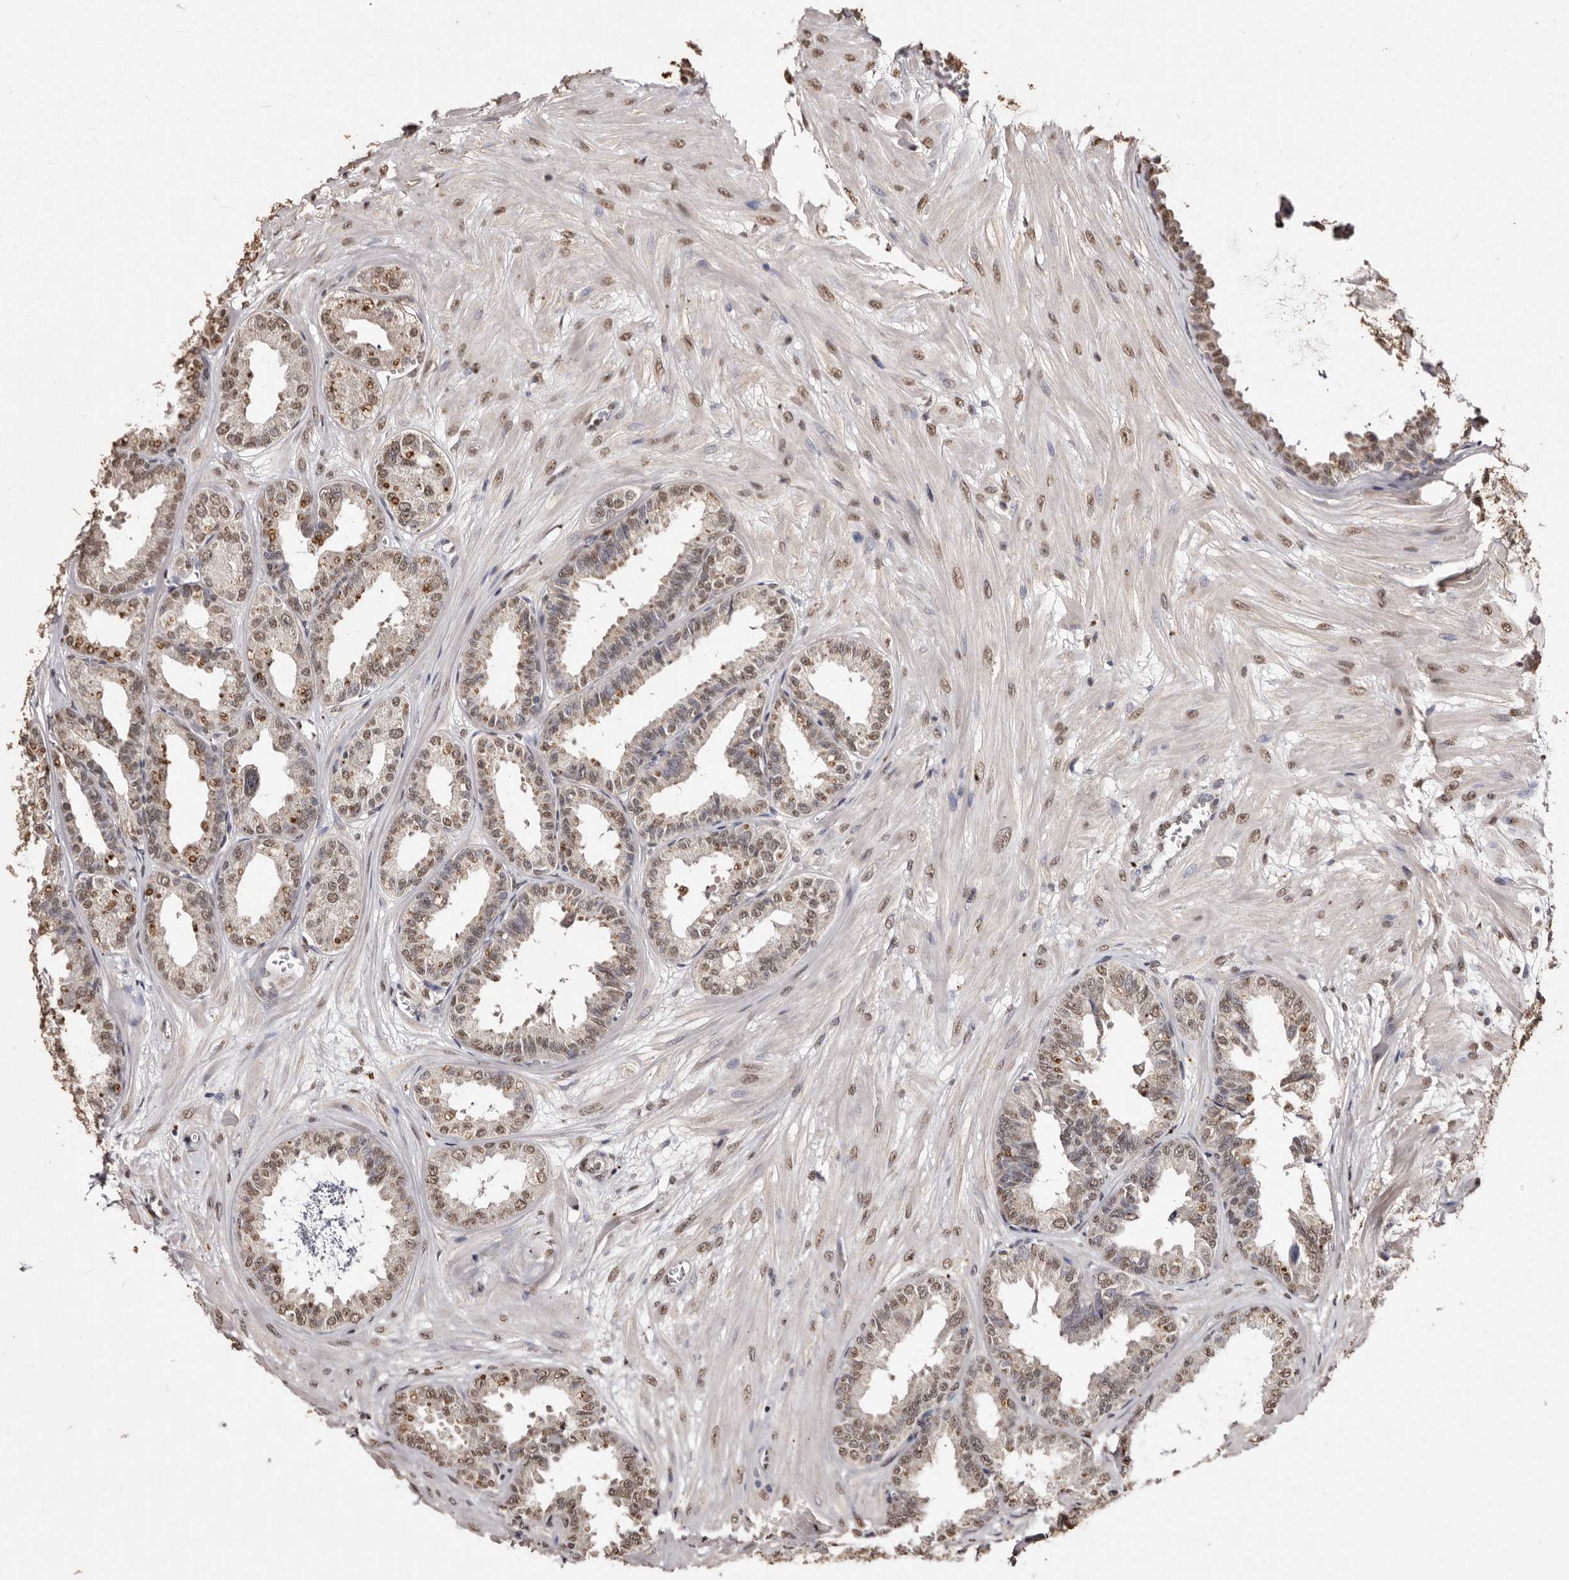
{"staining": {"intensity": "moderate", "quantity": ">75%", "location": "nuclear"}, "tissue": "seminal vesicle", "cell_type": "Glandular cells", "image_type": "normal", "snomed": [{"axis": "morphology", "description": "Normal tissue, NOS"}, {"axis": "topography", "description": "Prostate"}, {"axis": "topography", "description": "Seminal veicle"}], "caption": "An immunohistochemistry (IHC) micrograph of normal tissue is shown. Protein staining in brown highlights moderate nuclear positivity in seminal vesicle within glandular cells. (DAB (3,3'-diaminobenzidine) IHC, brown staining for protein, blue staining for nuclei).", "gene": "ERBB4", "patient": {"sex": "male", "age": 51}}